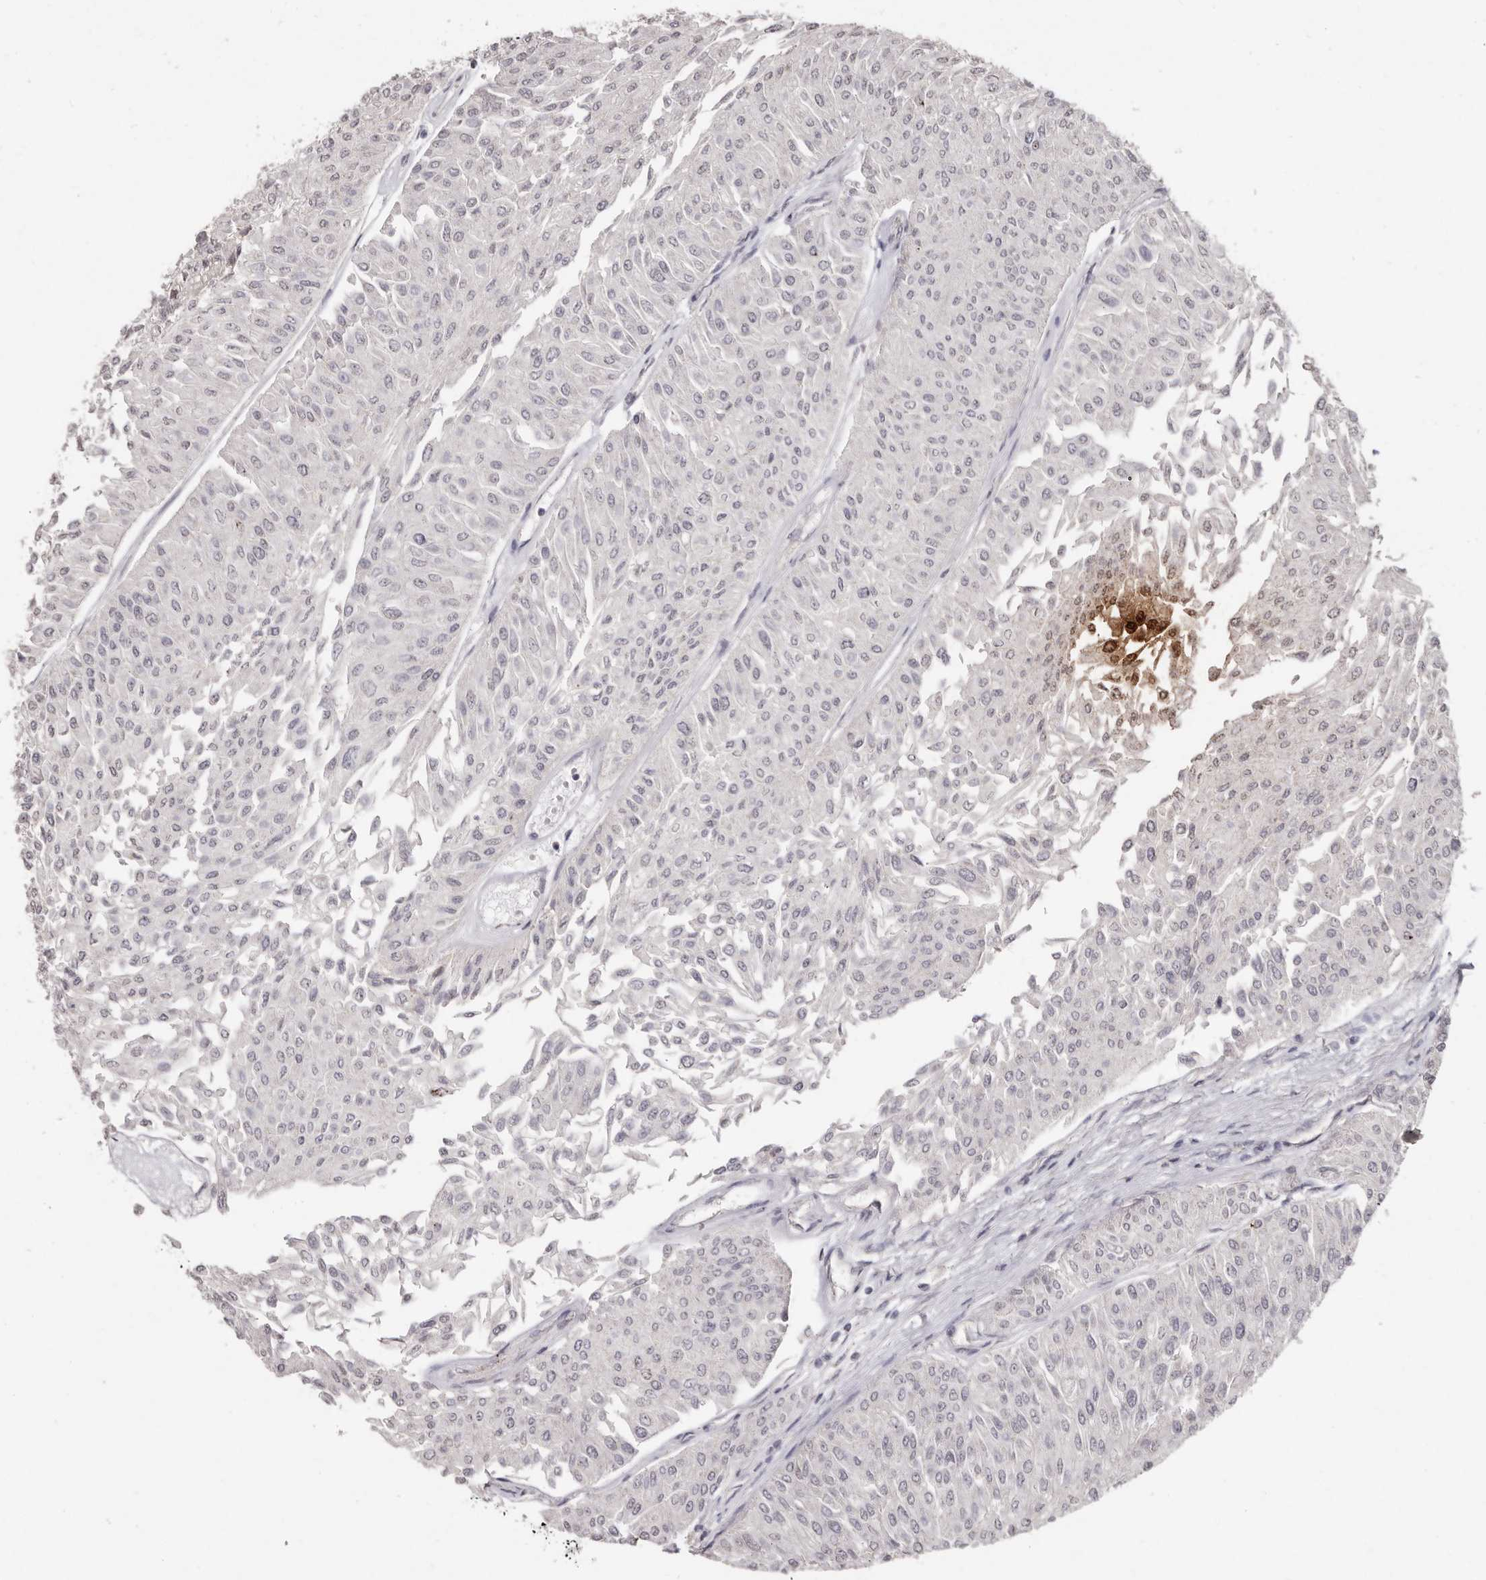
{"staining": {"intensity": "moderate", "quantity": "<25%", "location": "nuclear"}, "tissue": "urothelial cancer", "cell_type": "Tumor cells", "image_type": "cancer", "snomed": [{"axis": "morphology", "description": "Urothelial carcinoma, Low grade"}, {"axis": "topography", "description": "Urinary bladder"}], "caption": "DAB (3,3'-diaminobenzidine) immunohistochemical staining of urothelial carcinoma (low-grade) shows moderate nuclear protein staining in approximately <25% of tumor cells.", "gene": "LINGO2", "patient": {"sex": "male", "age": 67}}